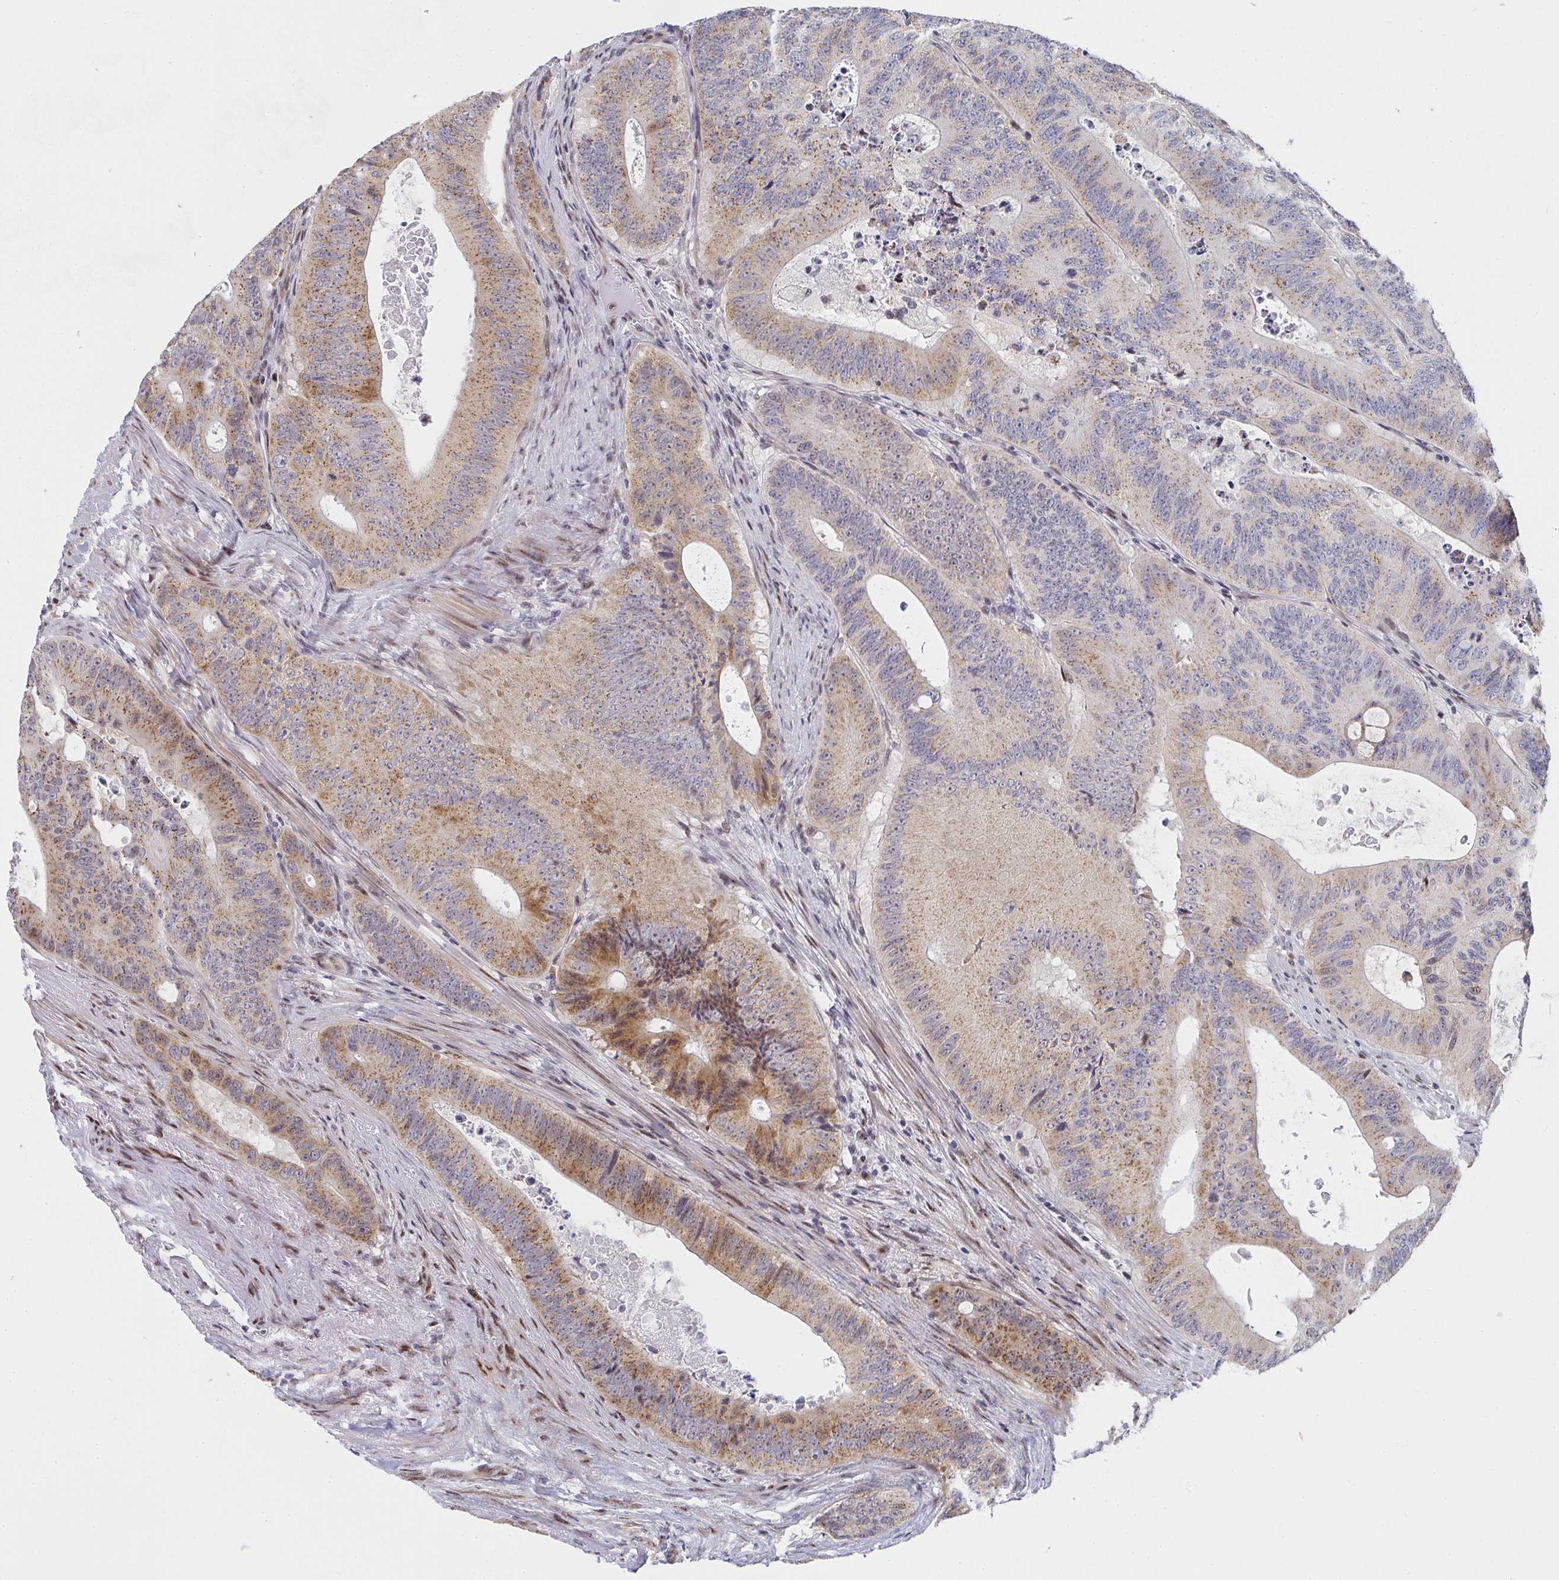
{"staining": {"intensity": "moderate", "quantity": ">75%", "location": "cytoplasmic/membranous"}, "tissue": "colorectal cancer", "cell_type": "Tumor cells", "image_type": "cancer", "snomed": [{"axis": "morphology", "description": "Adenocarcinoma, NOS"}, {"axis": "topography", "description": "Colon"}], "caption": "High-magnification brightfield microscopy of colorectal cancer (adenocarcinoma) stained with DAB (brown) and counterstained with hematoxylin (blue). tumor cells exhibit moderate cytoplasmic/membranous positivity is identified in approximately>75% of cells.", "gene": "ZIC3", "patient": {"sex": "male", "age": 62}}